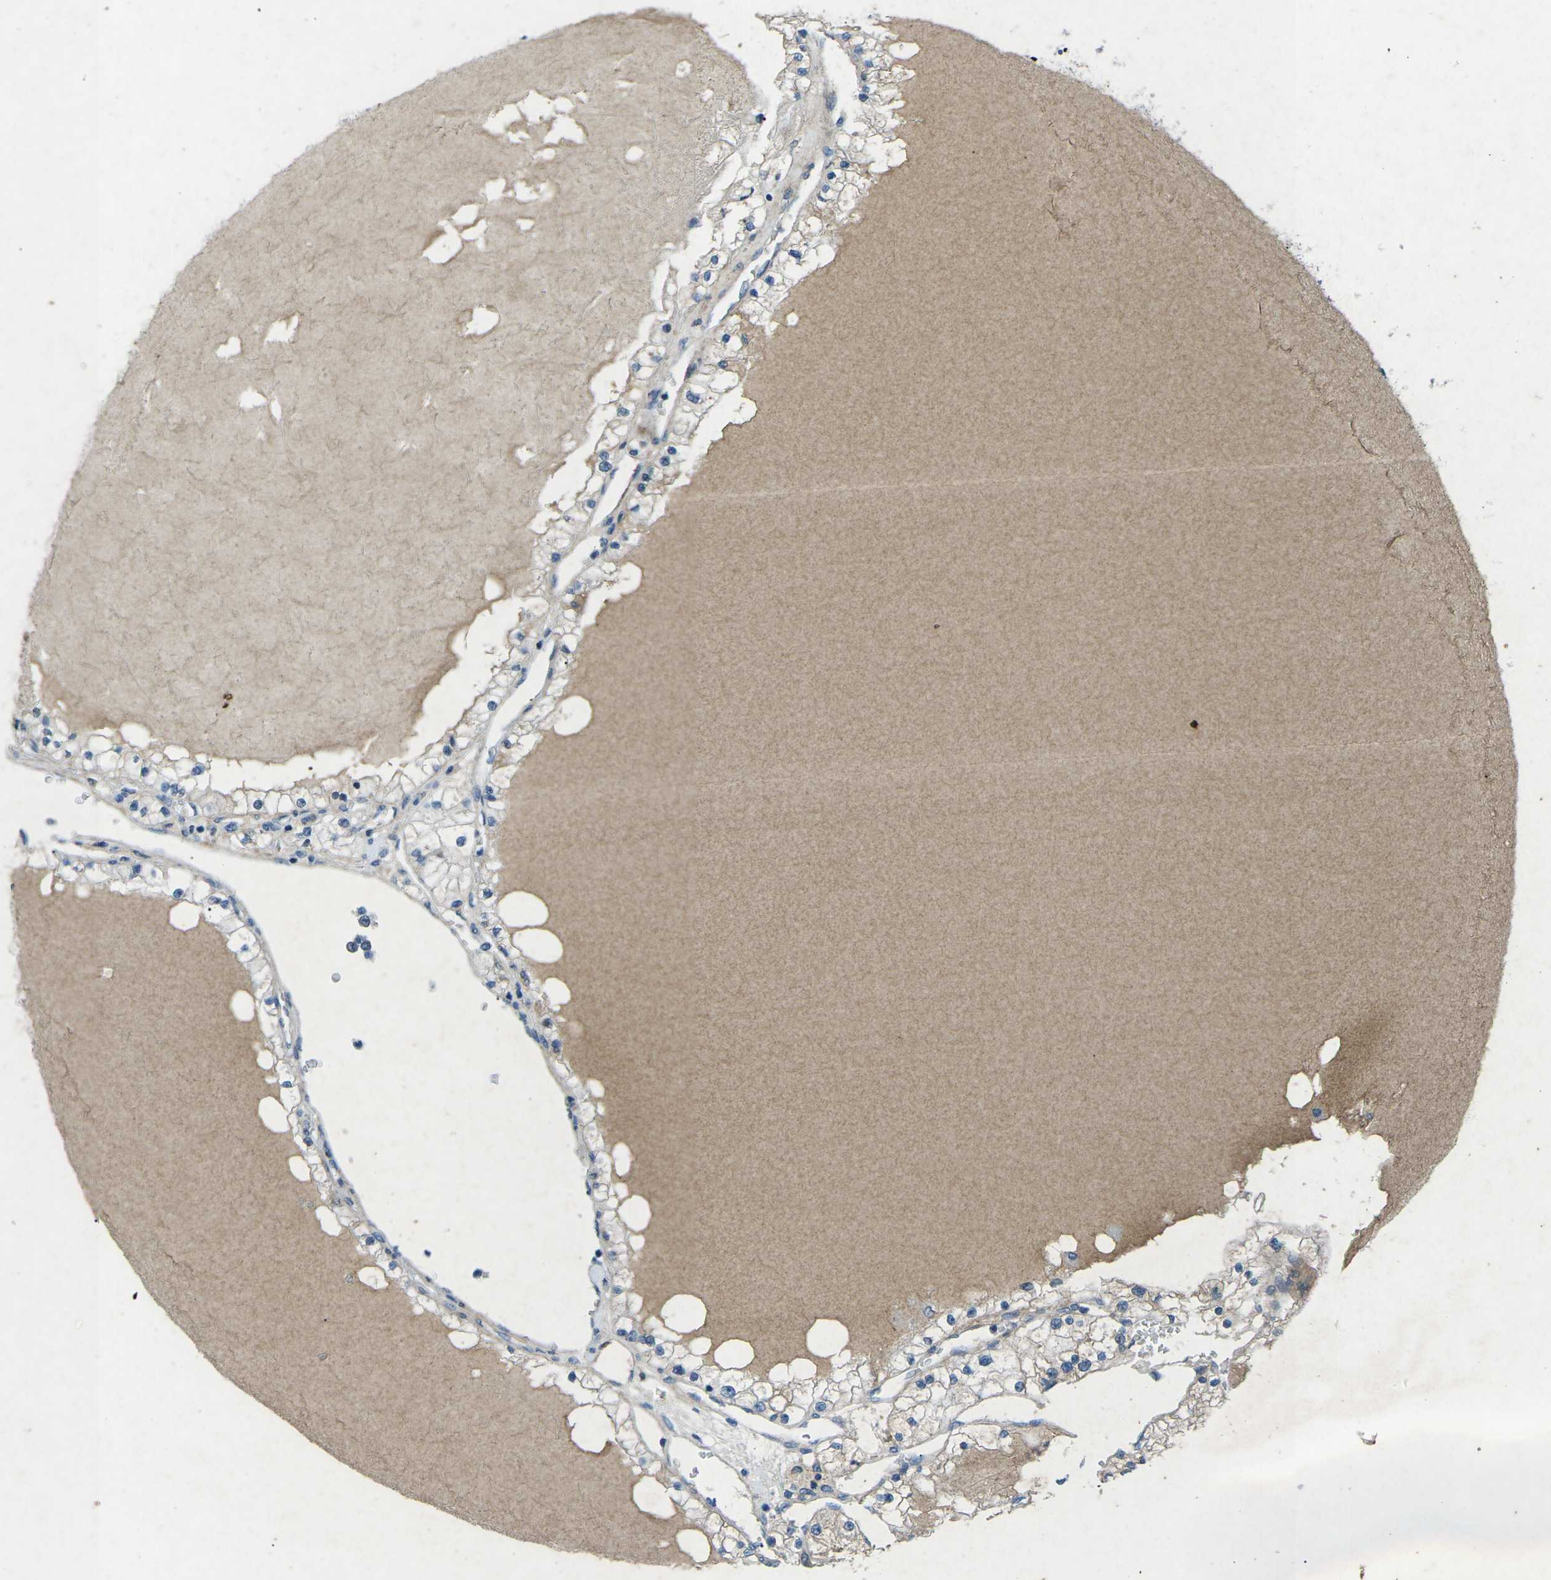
{"staining": {"intensity": "negative", "quantity": "none", "location": "none"}, "tissue": "renal cancer", "cell_type": "Tumor cells", "image_type": "cancer", "snomed": [{"axis": "morphology", "description": "Adenocarcinoma, NOS"}, {"axis": "topography", "description": "Kidney"}], "caption": "A histopathology image of human adenocarcinoma (renal) is negative for staining in tumor cells.", "gene": "A1BG", "patient": {"sex": "male", "age": 68}}